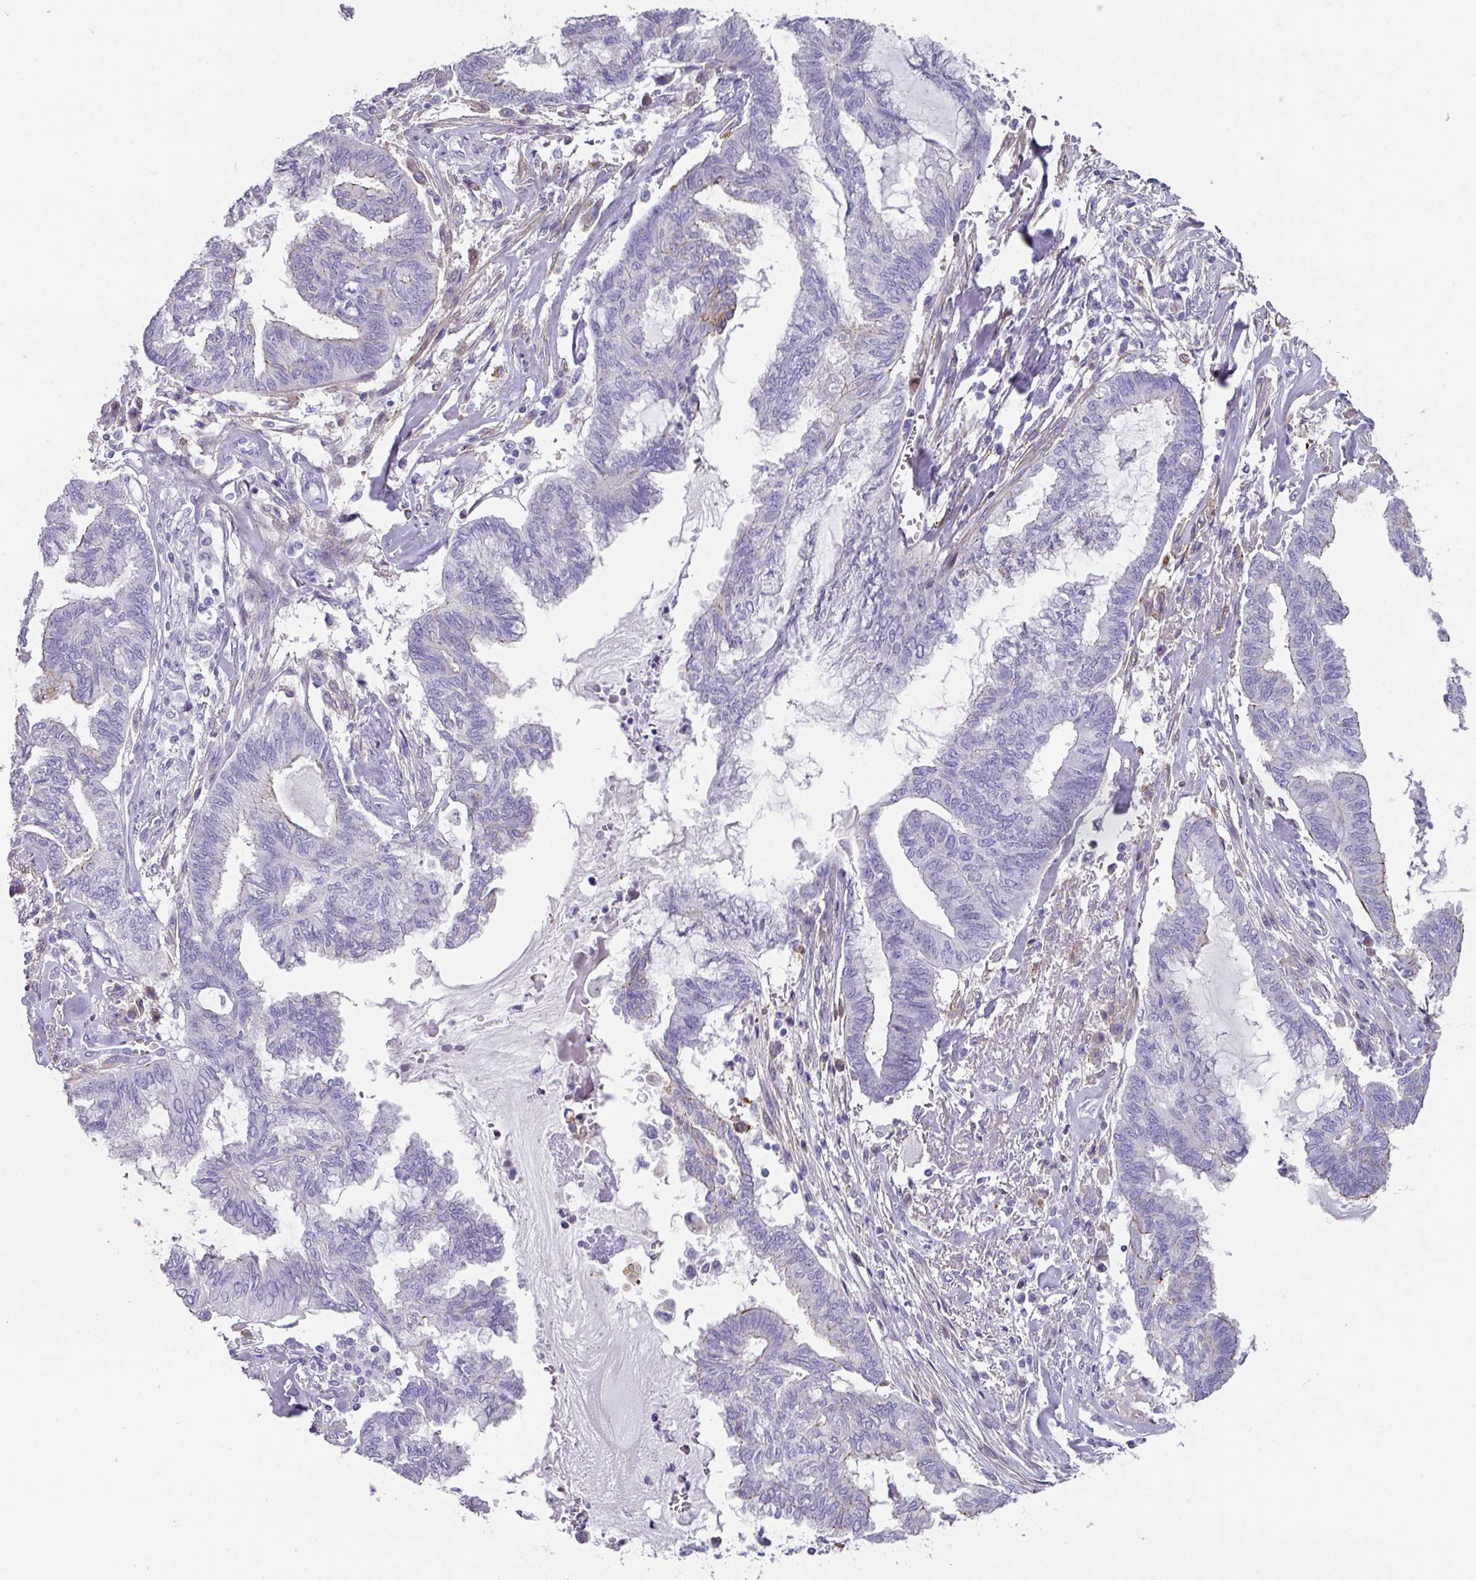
{"staining": {"intensity": "moderate", "quantity": "<25%", "location": "cytoplasmic/membranous"}, "tissue": "endometrial cancer", "cell_type": "Tumor cells", "image_type": "cancer", "snomed": [{"axis": "morphology", "description": "Adenocarcinoma, NOS"}, {"axis": "topography", "description": "Endometrium"}], "caption": "An IHC micrograph of tumor tissue is shown. Protein staining in brown labels moderate cytoplasmic/membranous positivity in adenocarcinoma (endometrial) within tumor cells.", "gene": "ANKRD29", "patient": {"sex": "female", "age": 86}}